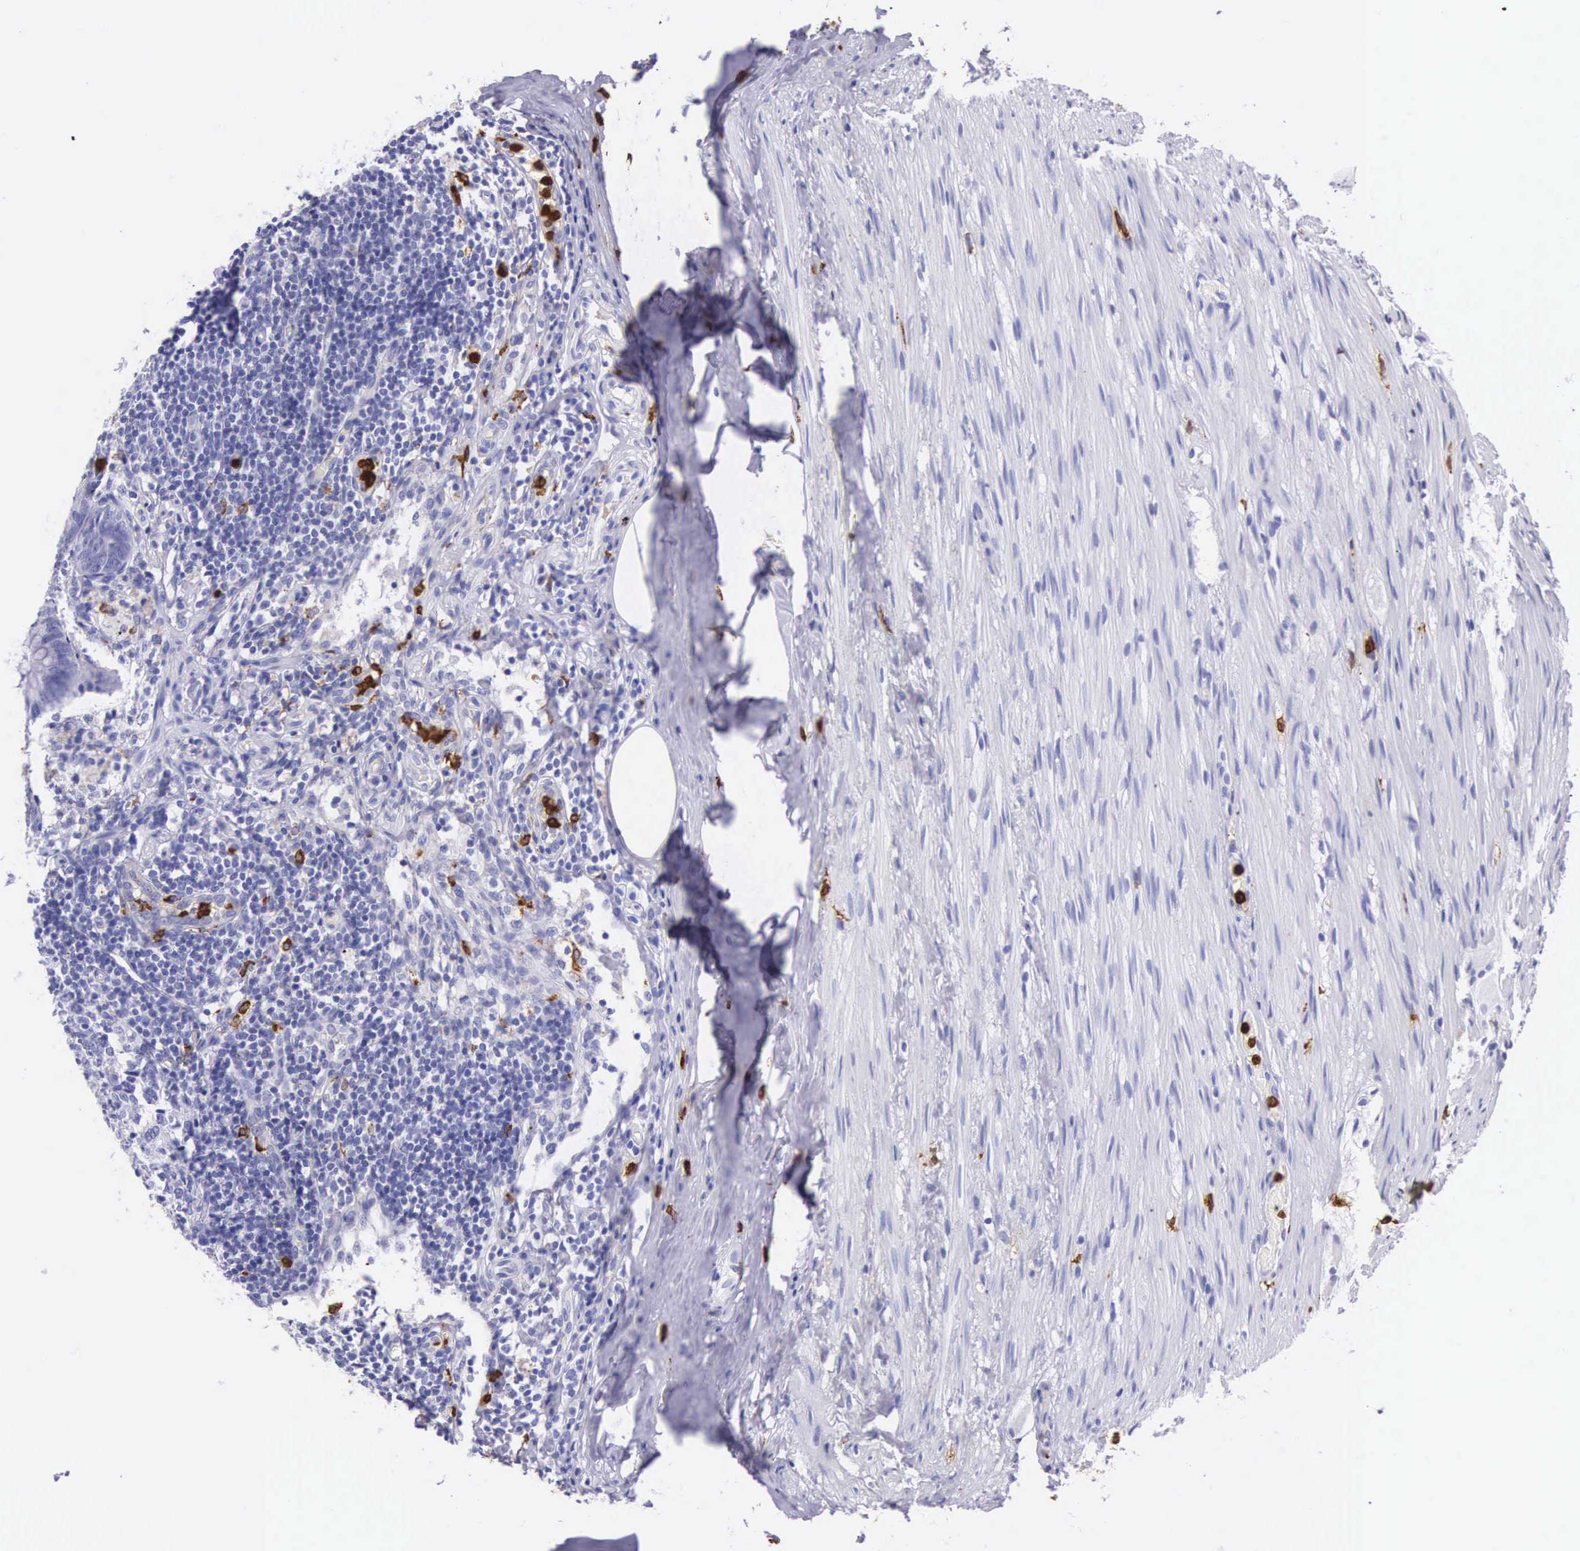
{"staining": {"intensity": "negative", "quantity": "none", "location": "none"}, "tissue": "appendix", "cell_type": "Glandular cells", "image_type": "normal", "snomed": [{"axis": "morphology", "description": "Normal tissue, NOS"}, {"axis": "topography", "description": "Appendix"}], "caption": "Normal appendix was stained to show a protein in brown. There is no significant positivity in glandular cells.", "gene": "FCN1", "patient": {"sex": "female", "age": 34}}